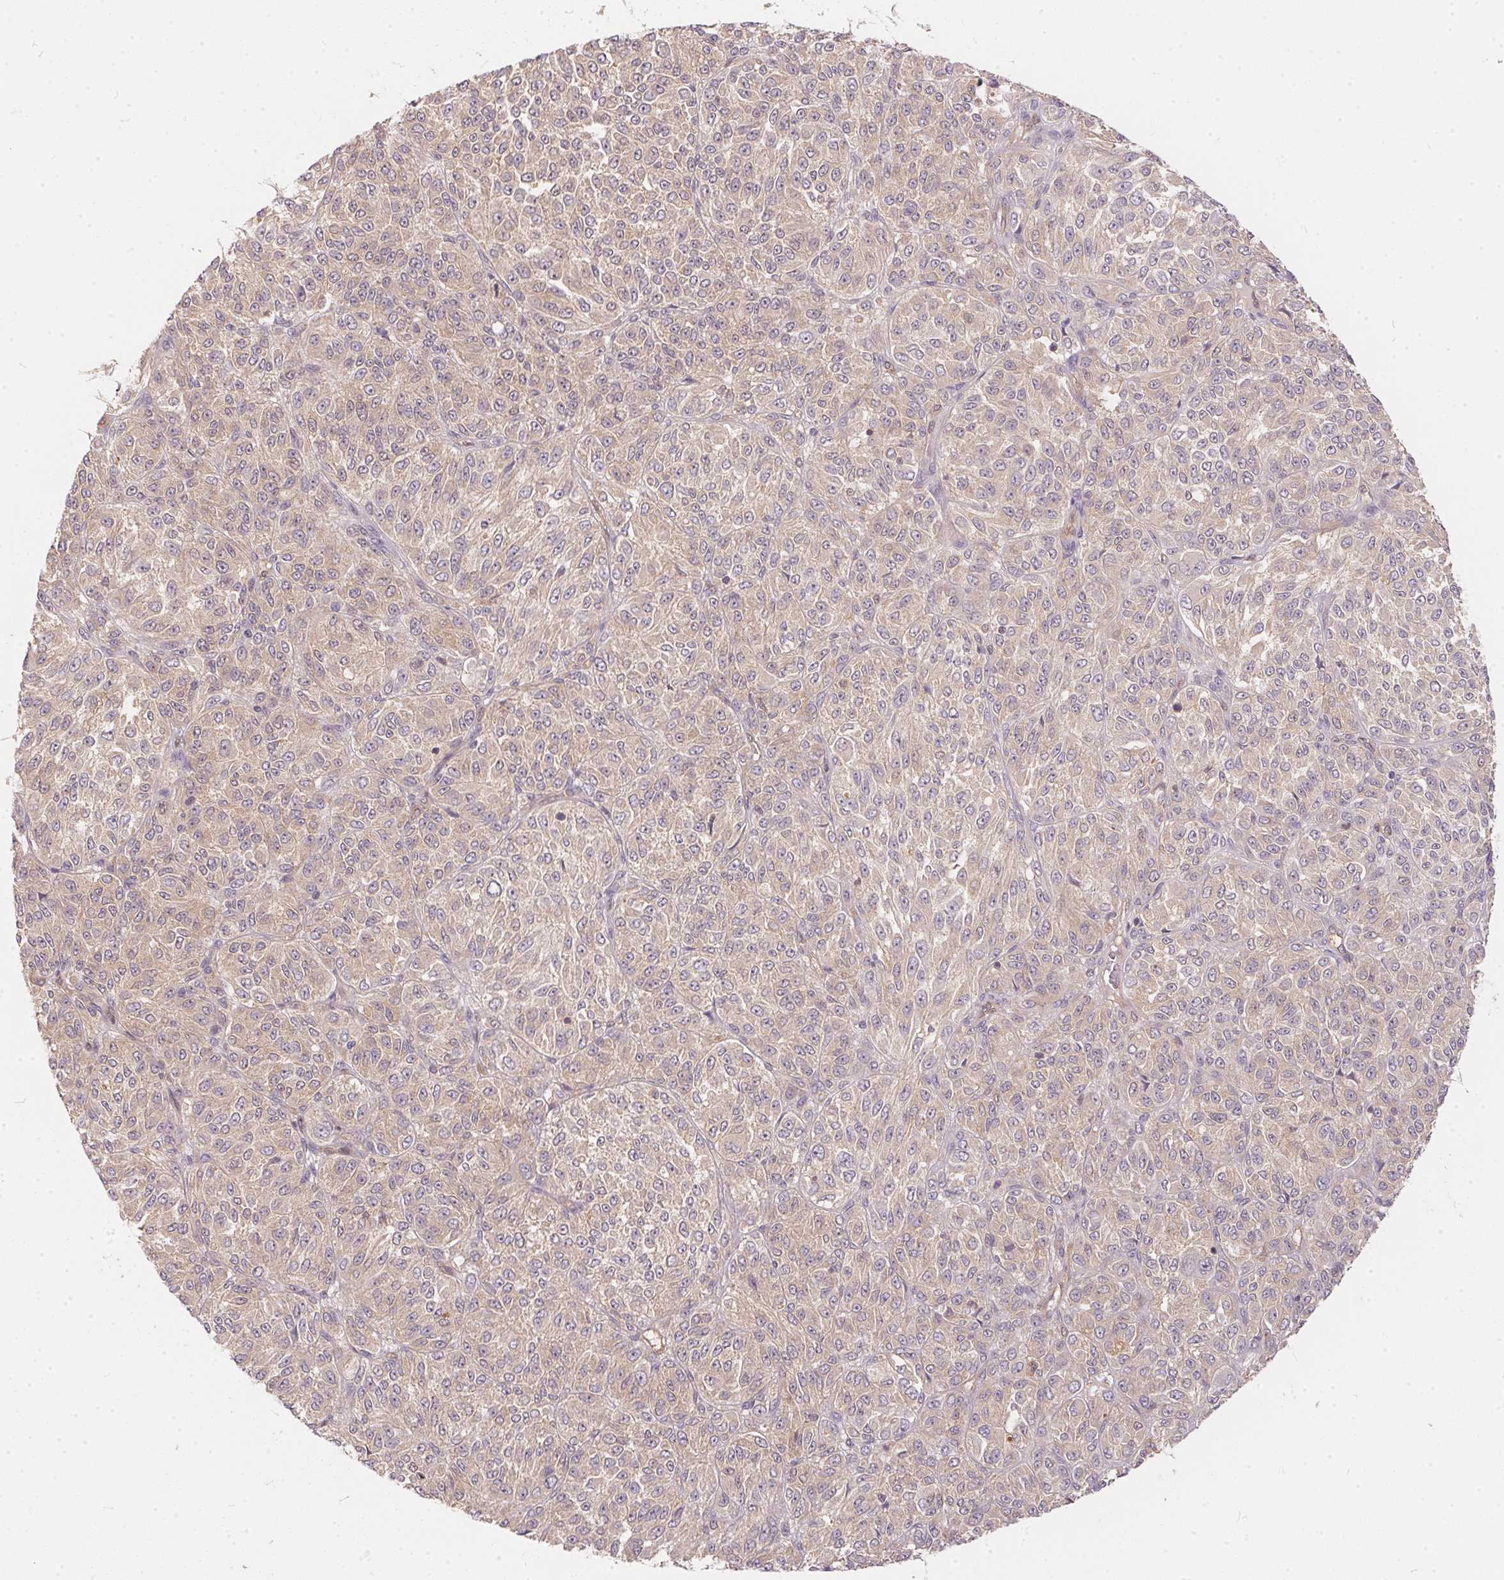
{"staining": {"intensity": "weak", "quantity": ">75%", "location": "cytoplasmic/membranous"}, "tissue": "melanoma", "cell_type": "Tumor cells", "image_type": "cancer", "snomed": [{"axis": "morphology", "description": "Malignant melanoma, Metastatic site"}, {"axis": "topography", "description": "Brain"}], "caption": "Immunohistochemistry (IHC) staining of malignant melanoma (metastatic site), which shows low levels of weak cytoplasmic/membranous expression in about >75% of tumor cells indicating weak cytoplasmic/membranous protein staining. The staining was performed using DAB (brown) for protein detection and nuclei were counterstained in hematoxylin (blue).", "gene": "BLMH", "patient": {"sex": "female", "age": 56}}